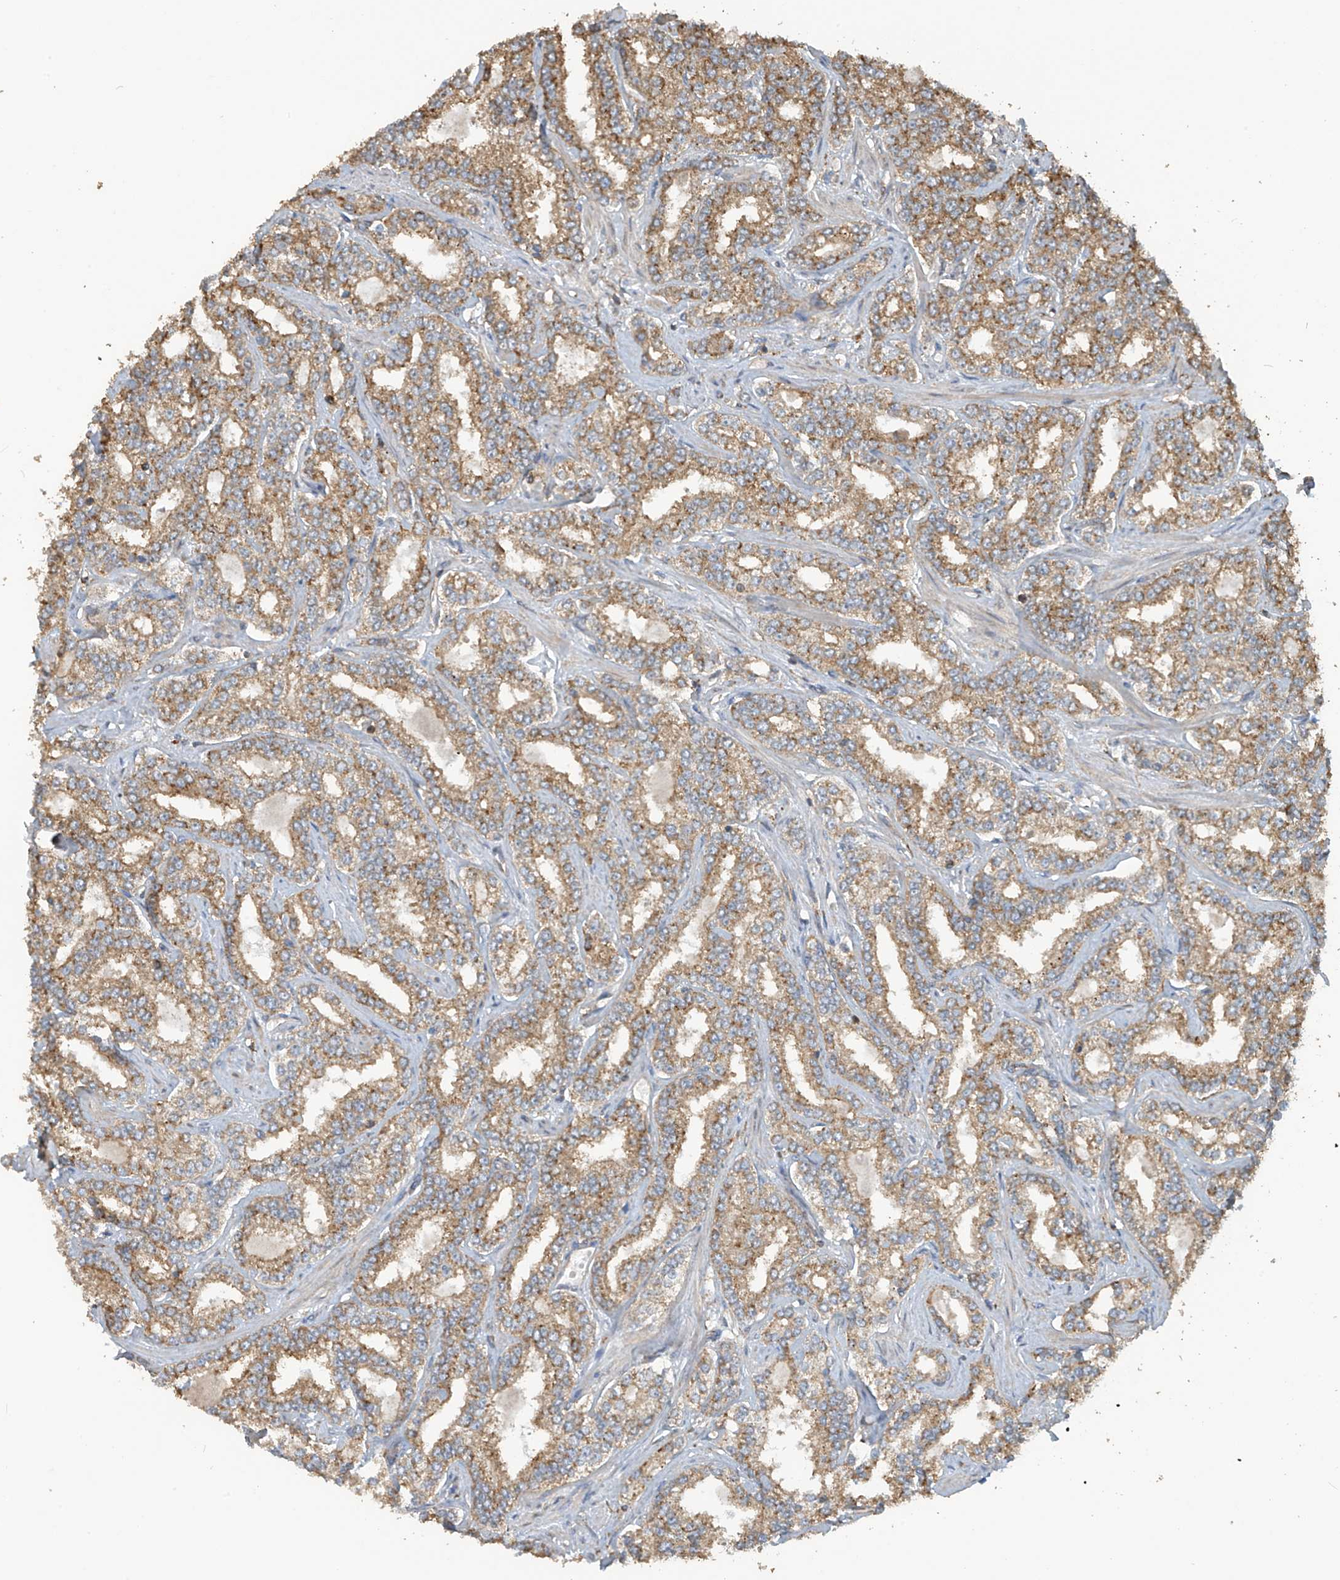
{"staining": {"intensity": "moderate", "quantity": ">75%", "location": "cytoplasmic/membranous"}, "tissue": "prostate cancer", "cell_type": "Tumor cells", "image_type": "cancer", "snomed": [{"axis": "morphology", "description": "Normal tissue, NOS"}, {"axis": "morphology", "description": "Adenocarcinoma, High grade"}, {"axis": "topography", "description": "Prostate"}], "caption": "Immunohistochemical staining of prostate cancer (high-grade adenocarcinoma) shows moderate cytoplasmic/membranous protein positivity in about >75% of tumor cells. (Stains: DAB in brown, nuclei in blue, Microscopy: brightfield microscopy at high magnification).", "gene": "COX10", "patient": {"sex": "male", "age": 83}}